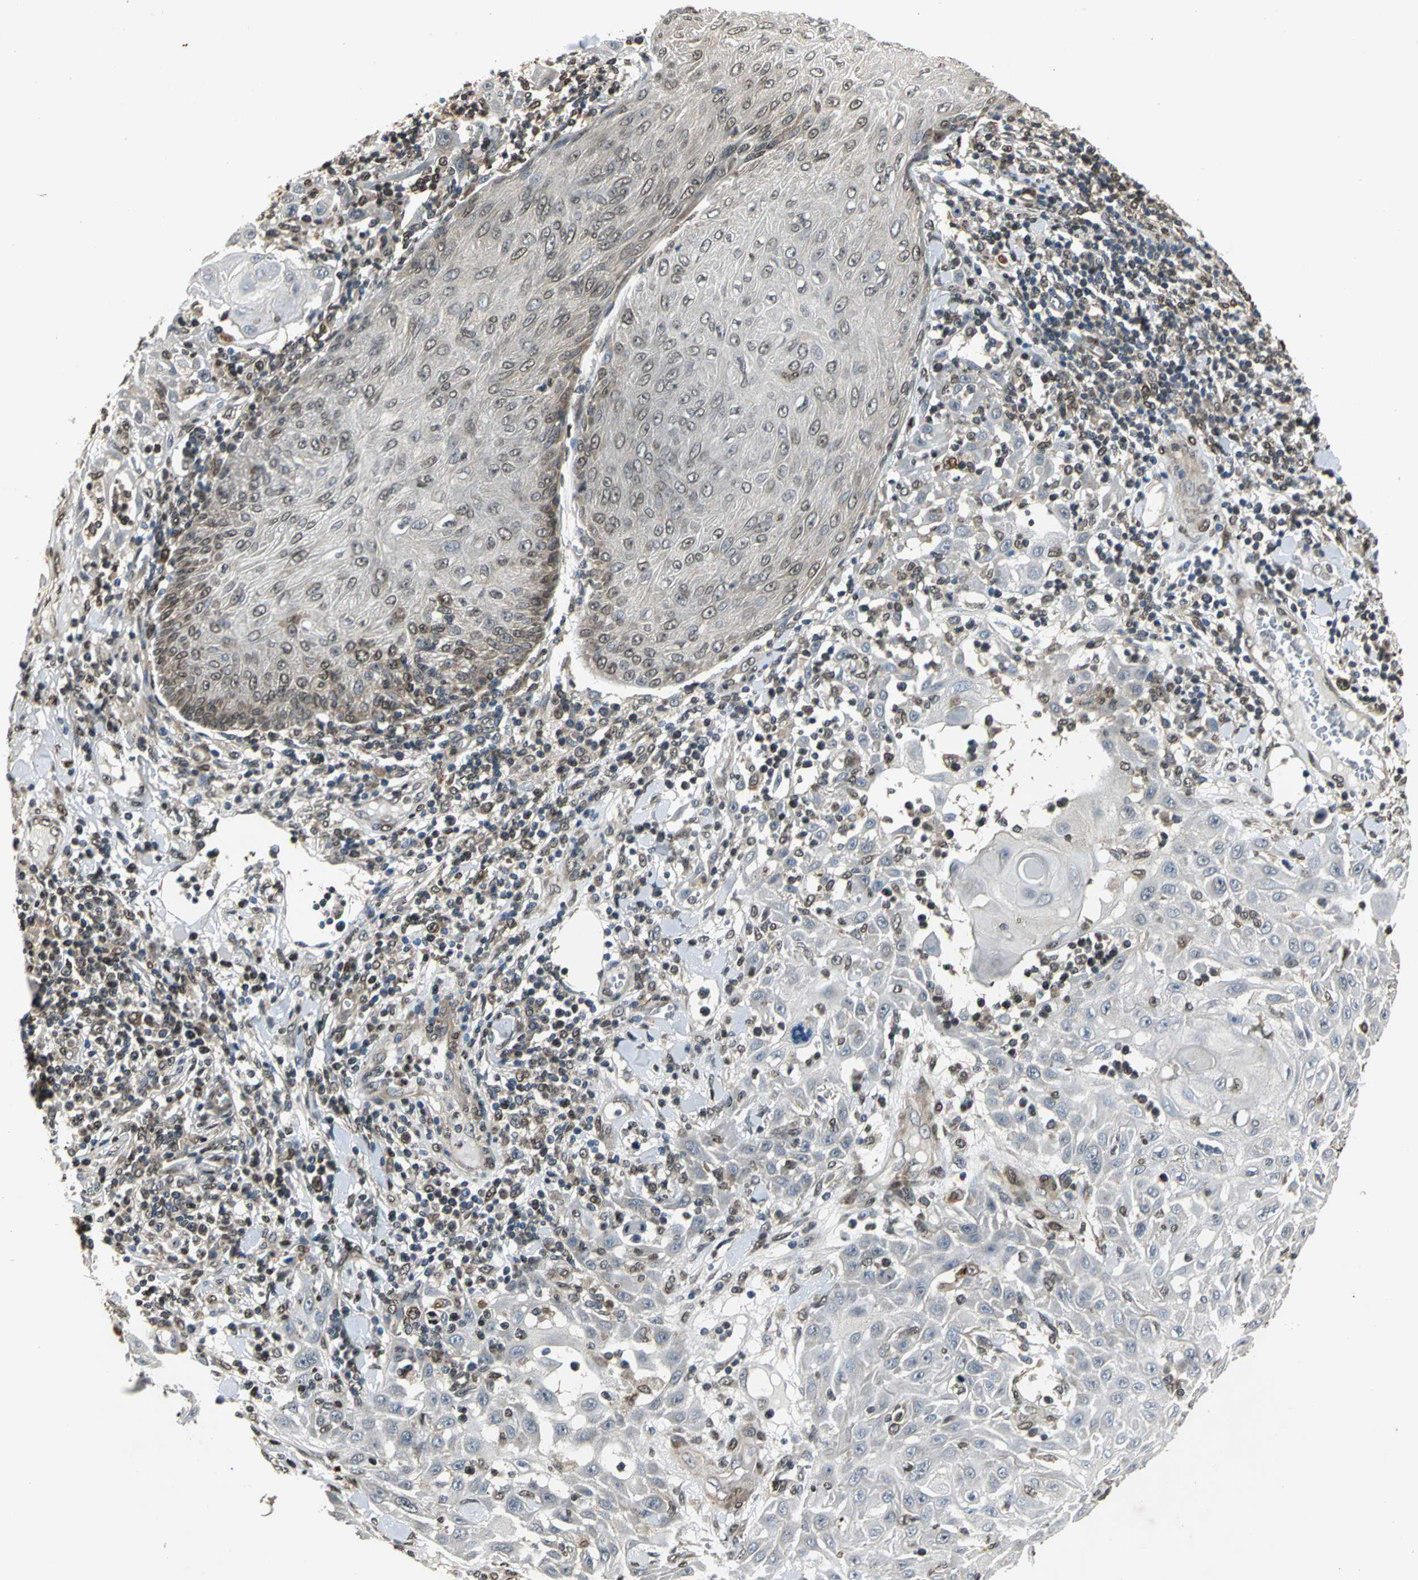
{"staining": {"intensity": "moderate", "quantity": "<25%", "location": "cytoplasmic/membranous,nuclear"}, "tissue": "skin cancer", "cell_type": "Tumor cells", "image_type": "cancer", "snomed": [{"axis": "morphology", "description": "Squamous cell carcinoma, NOS"}, {"axis": "topography", "description": "Skin"}], "caption": "Immunohistochemical staining of human skin squamous cell carcinoma demonstrates moderate cytoplasmic/membranous and nuclear protein positivity in about <25% of tumor cells.", "gene": "AHR", "patient": {"sex": "male", "age": 24}}